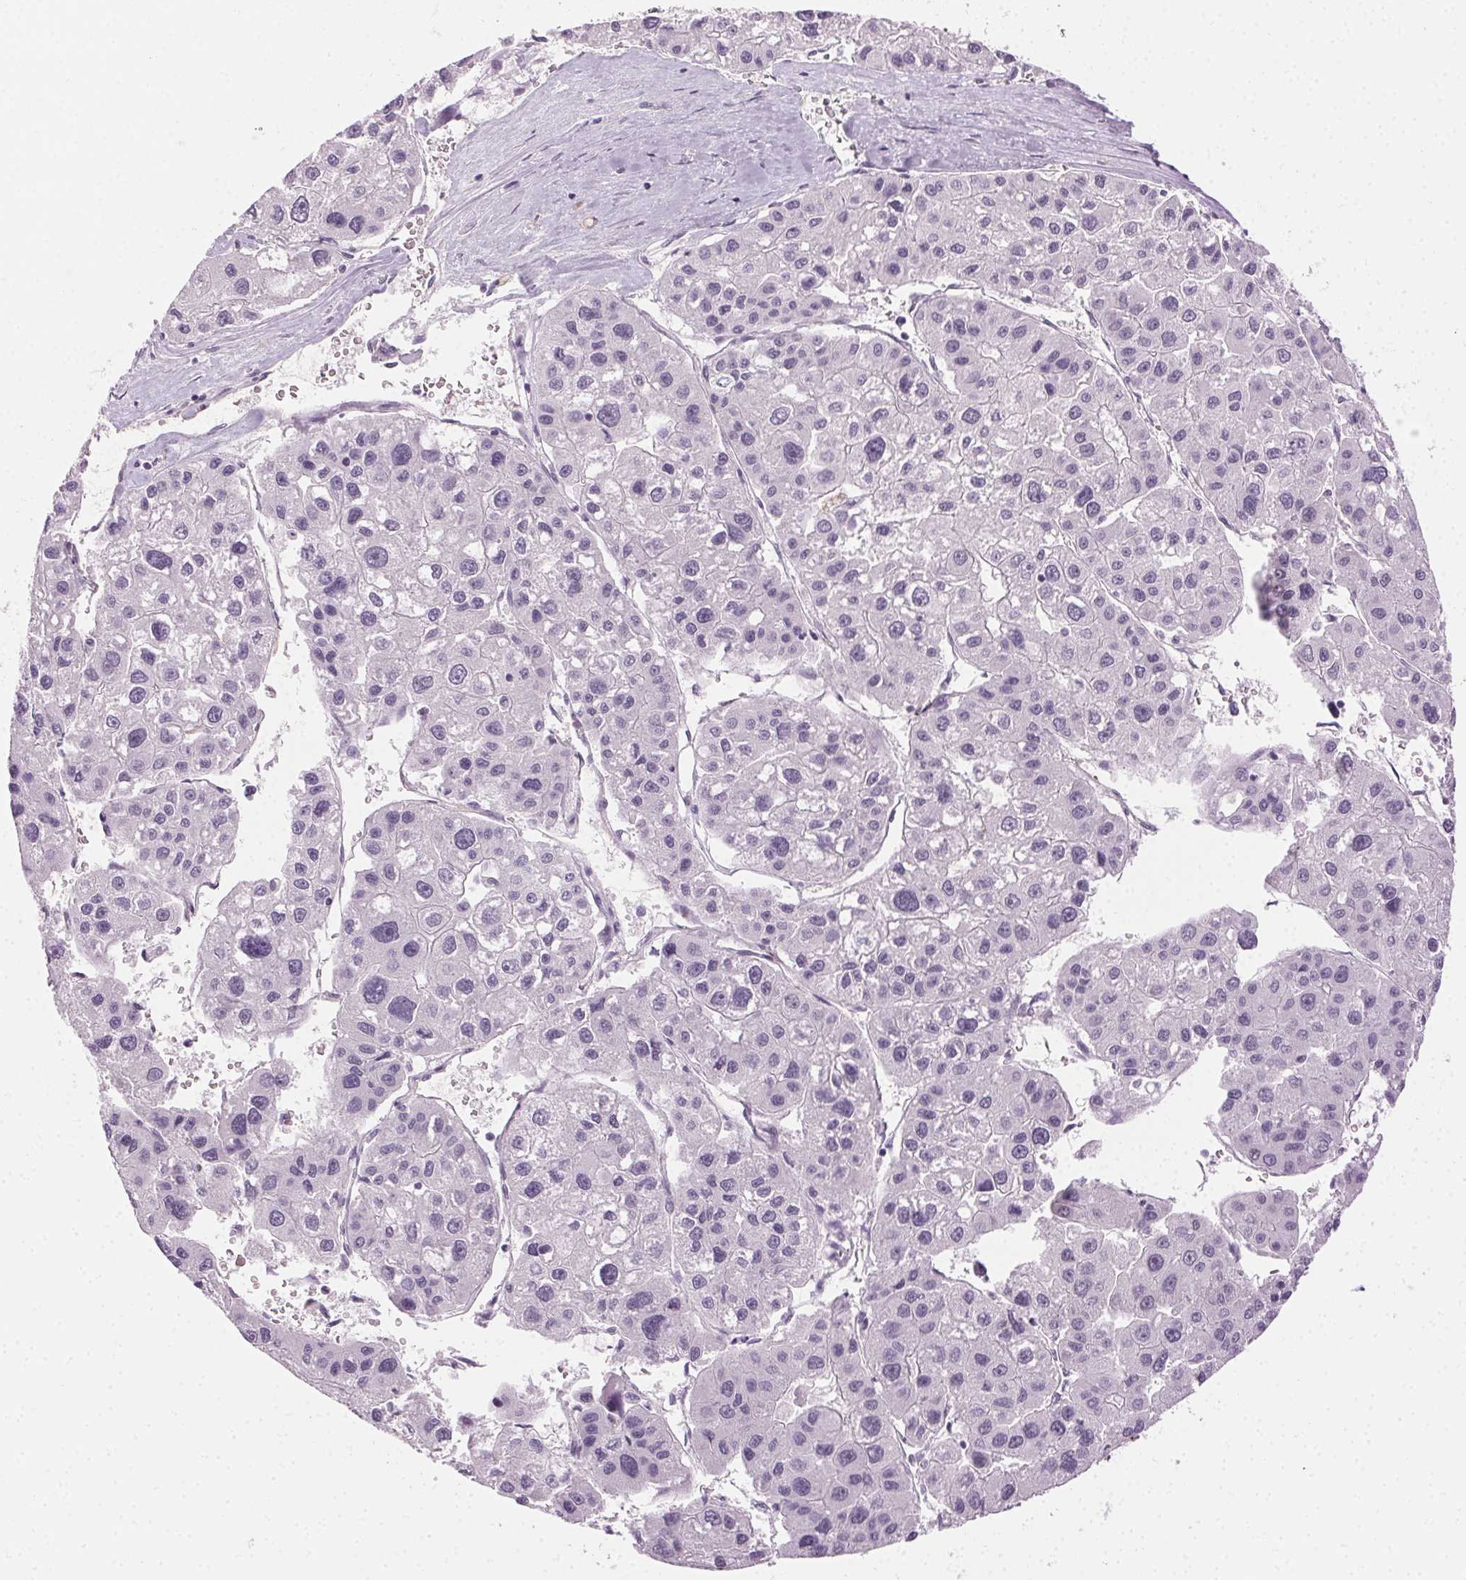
{"staining": {"intensity": "negative", "quantity": "none", "location": "none"}, "tissue": "liver cancer", "cell_type": "Tumor cells", "image_type": "cancer", "snomed": [{"axis": "morphology", "description": "Carcinoma, Hepatocellular, NOS"}, {"axis": "topography", "description": "Liver"}], "caption": "Tumor cells show no significant protein positivity in liver cancer (hepatocellular carcinoma).", "gene": "AIF1L", "patient": {"sex": "male", "age": 73}}